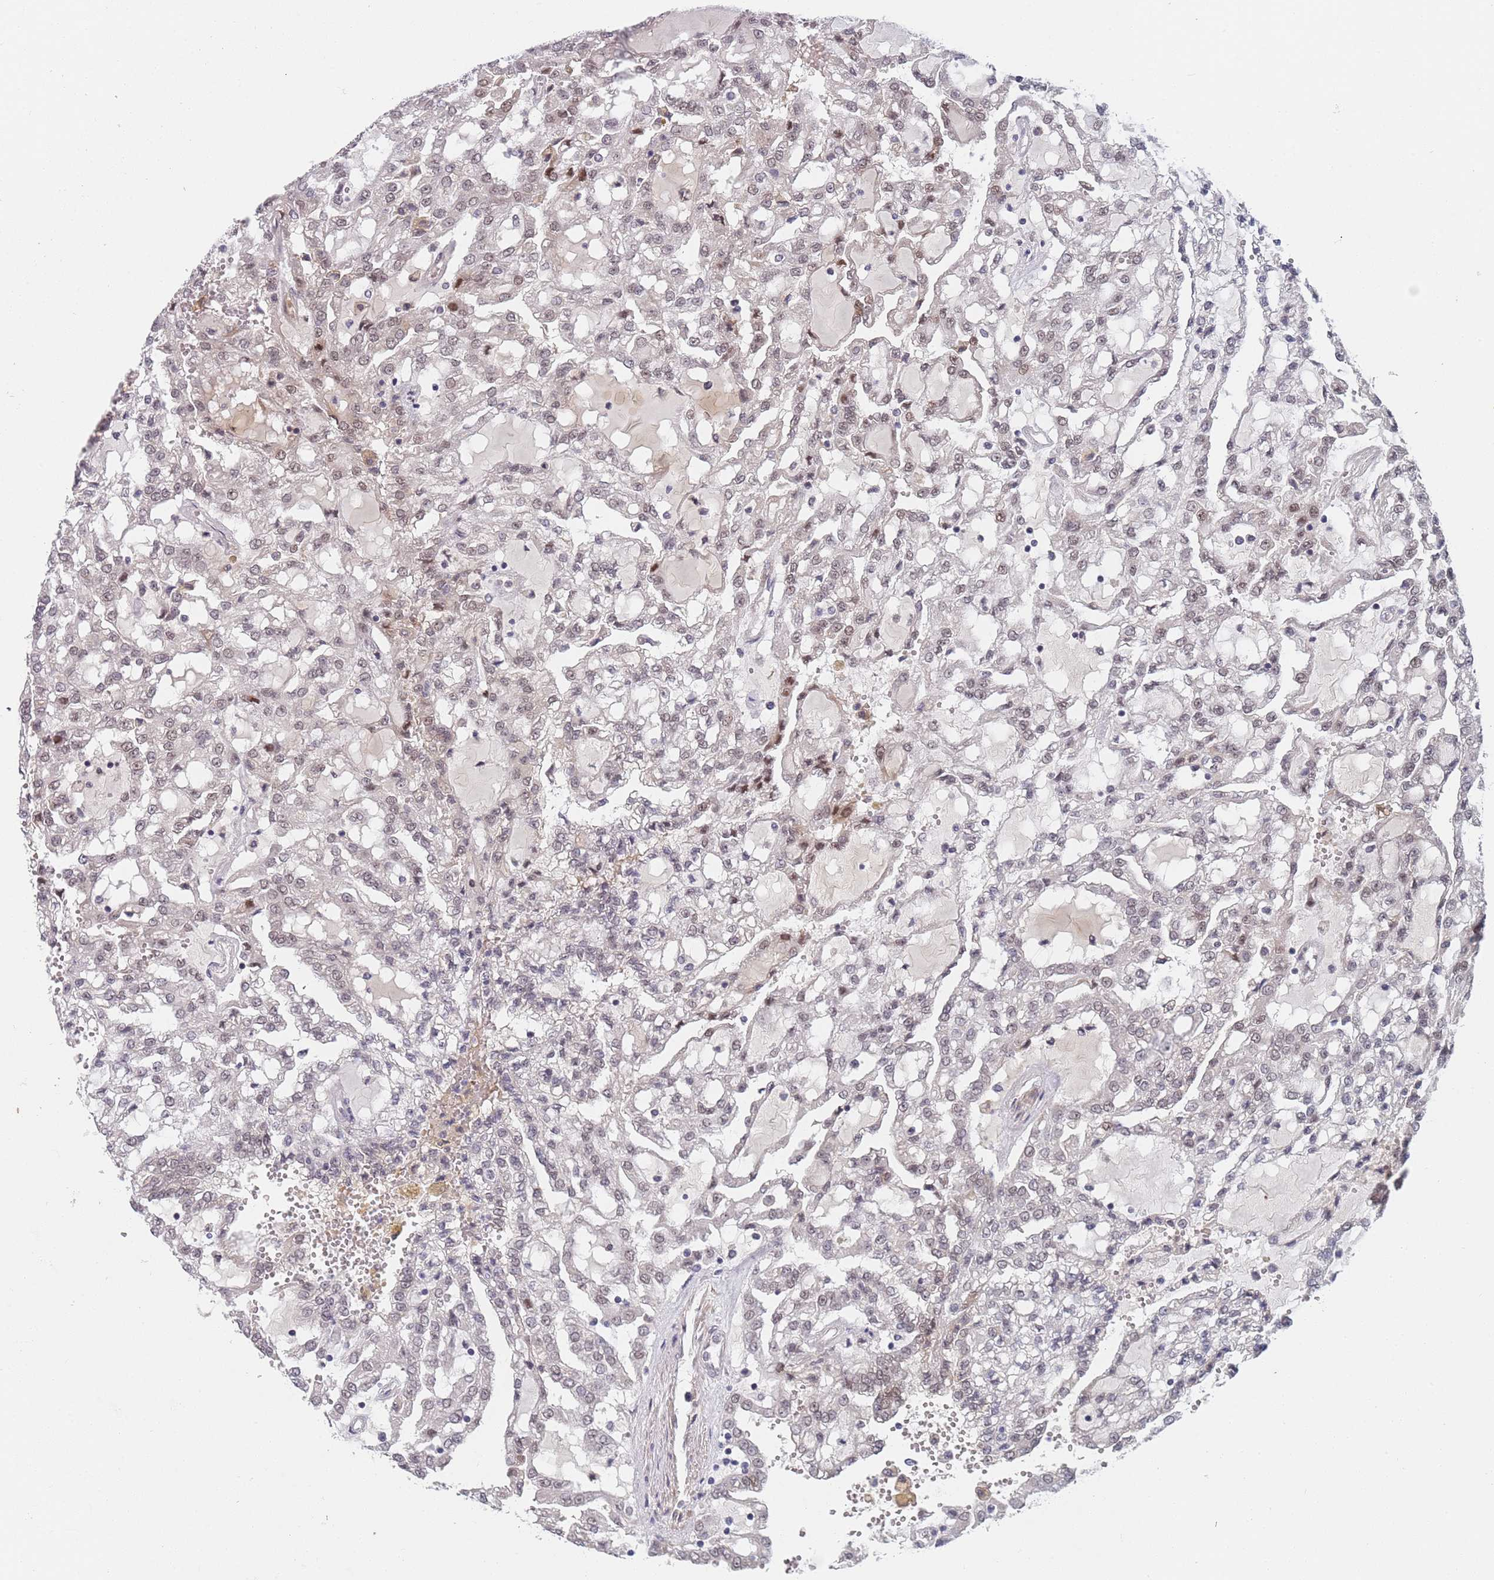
{"staining": {"intensity": "moderate", "quantity": "<25%", "location": "nuclear"}, "tissue": "renal cancer", "cell_type": "Tumor cells", "image_type": "cancer", "snomed": [{"axis": "morphology", "description": "Adenocarcinoma, NOS"}, {"axis": "topography", "description": "Kidney"}], "caption": "Renal adenocarcinoma stained with immunohistochemistry displays moderate nuclear expression in about <25% of tumor cells.", "gene": "B4GALT4", "patient": {"sex": "male", "age": 63}}